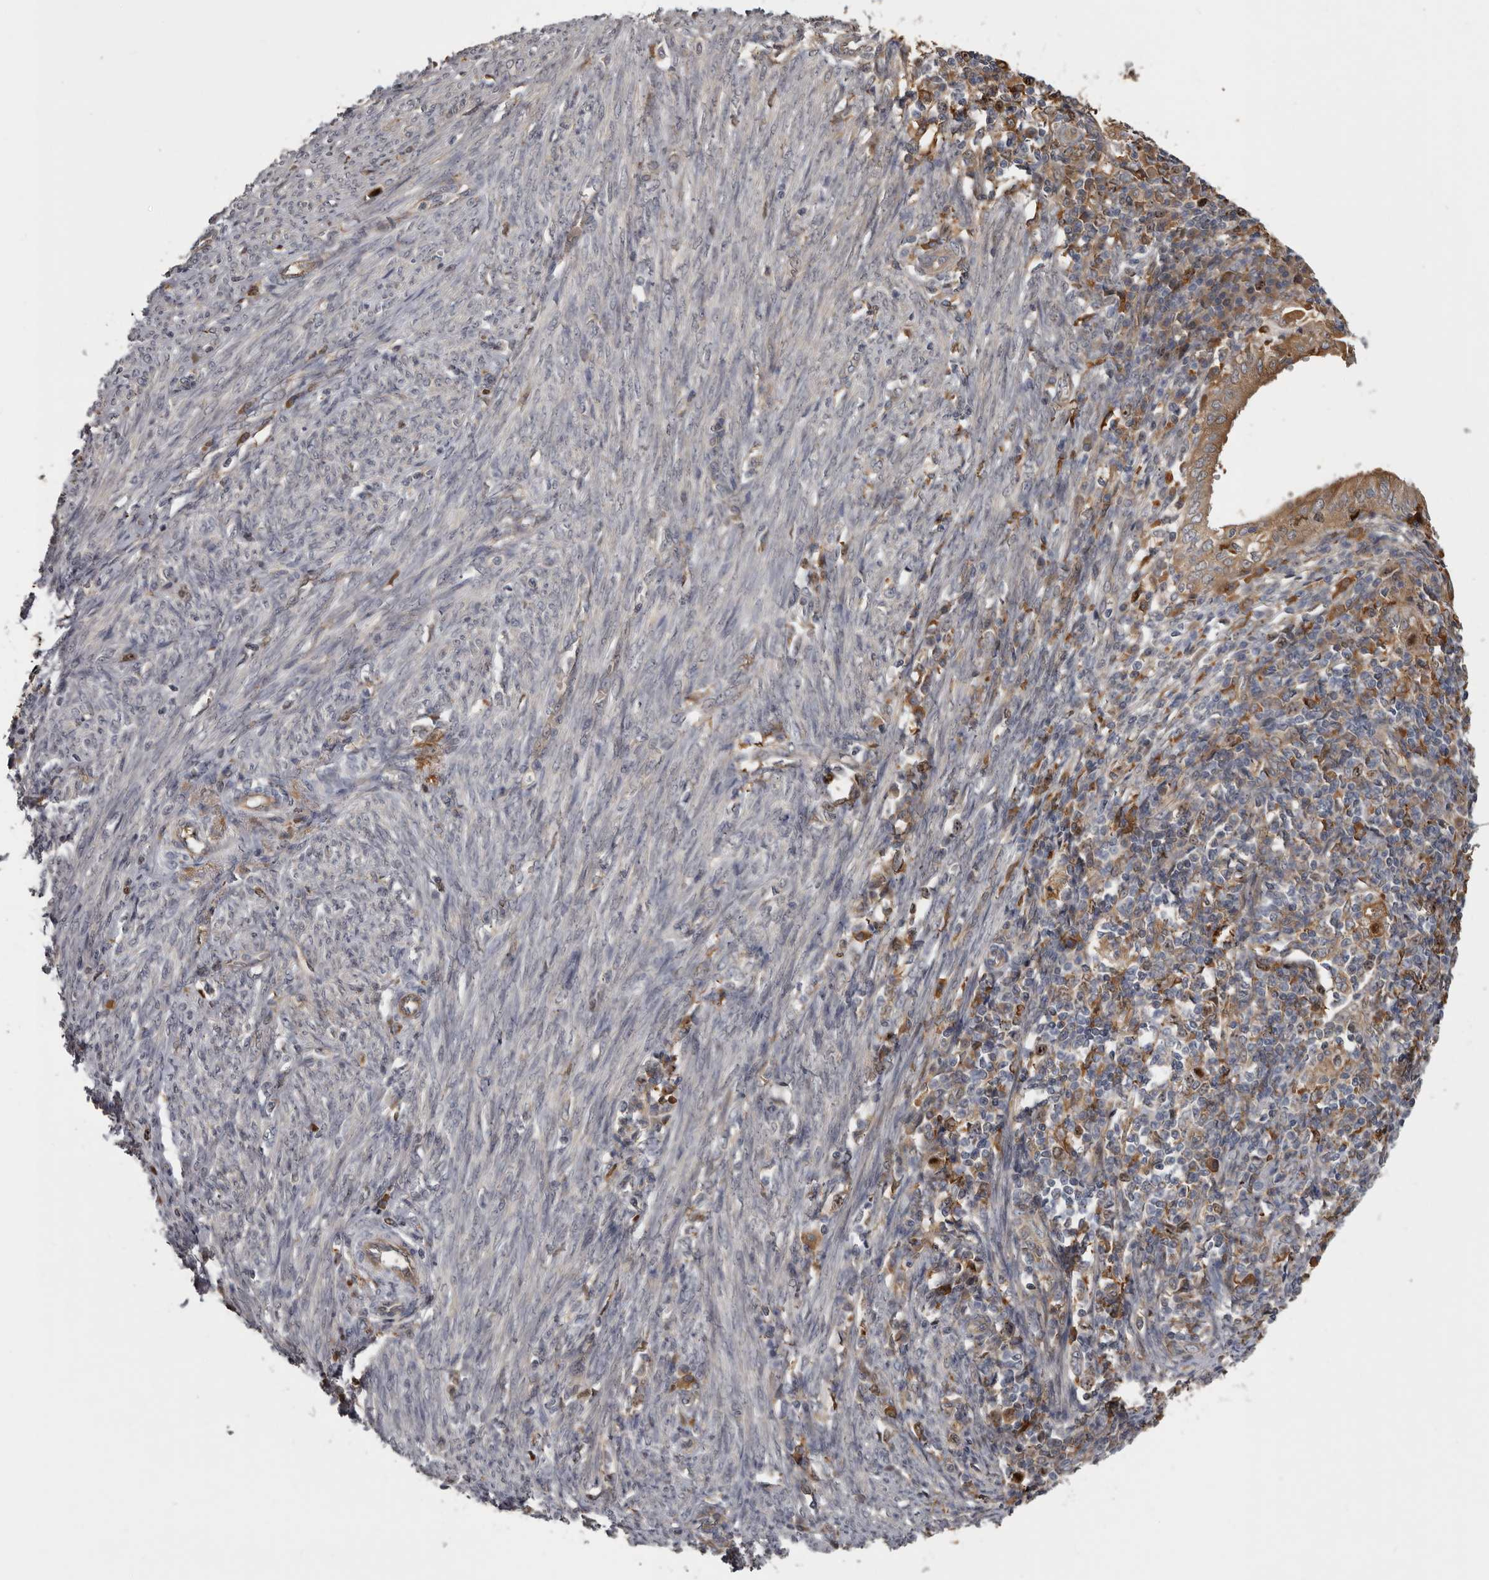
{"staining": {"intensity": "strong", "quantity": "25%-75%", "location": "nuclear"}, "tissue": "endometrial cancer", "cell_type": "Tumor cells", "image_type": "cancer", "snomed": [{"axis": "morphology", "description": "Adenocarcinoma, NOS"}, {"axis": "topography", "description": "Uterus"}], "caption": "A brown stain labels strong nuclear expression of a protein in endometrial adenocarcinoma tumor cells.", "gene": "CDCA8", "patient": {"sex": "female", "age": 77}}